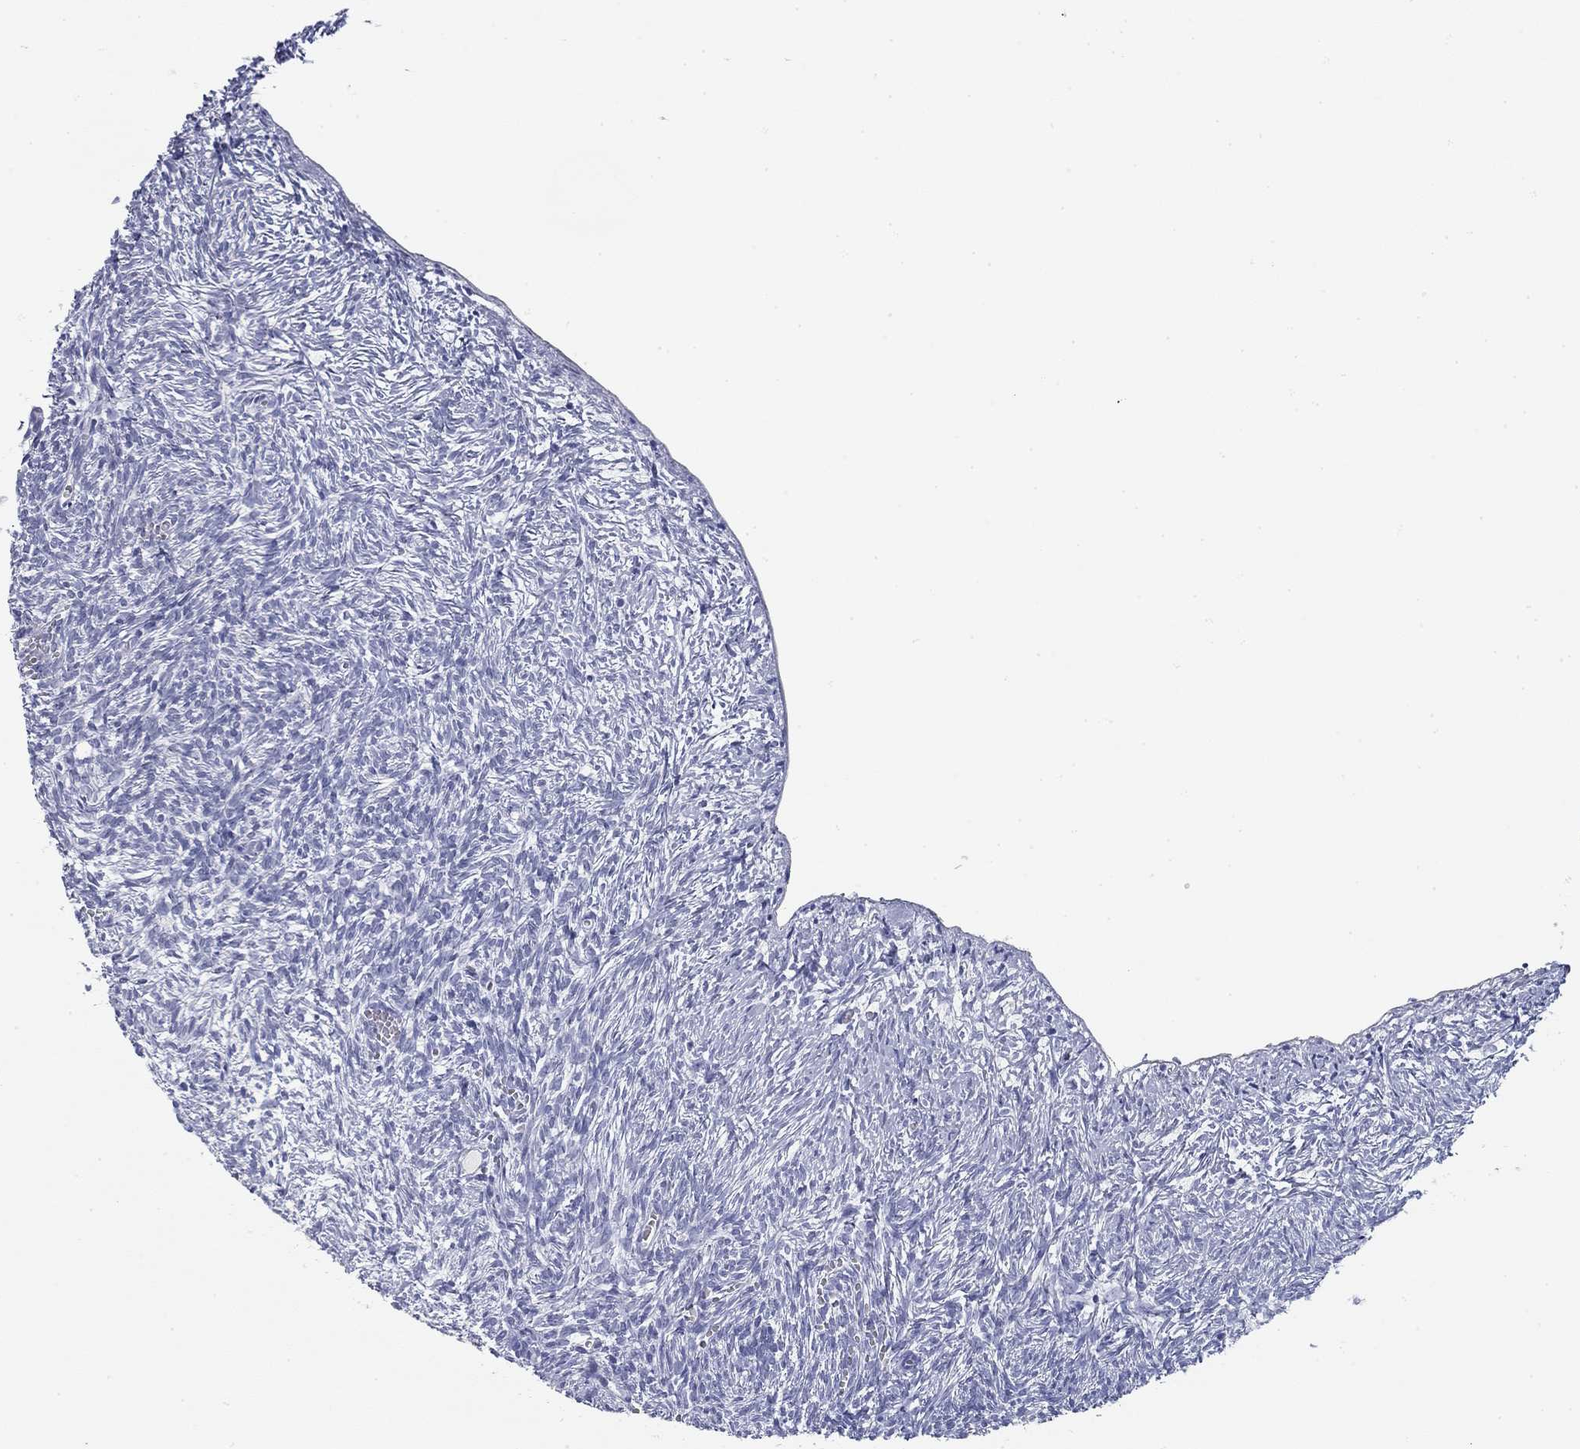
{"staining": {"intensity": "negative", "quantity": "none", "location": "none"}, "tissue": "ovary", "cell_type": "Ovarian stroma cells", "image_type": "normal", "snomed": [{"axis": "morphology", "description": "Normal tissue, NOS"}, {"axis": "topography", "description": "Ovary"}], "caption": "Human ovary stained for a protein using immunohistochemistry (IHC) reveals no positivity in ovarian stroma cells.", "gene": "CD79B", "patient": {"sex": "female", "age": 43}}